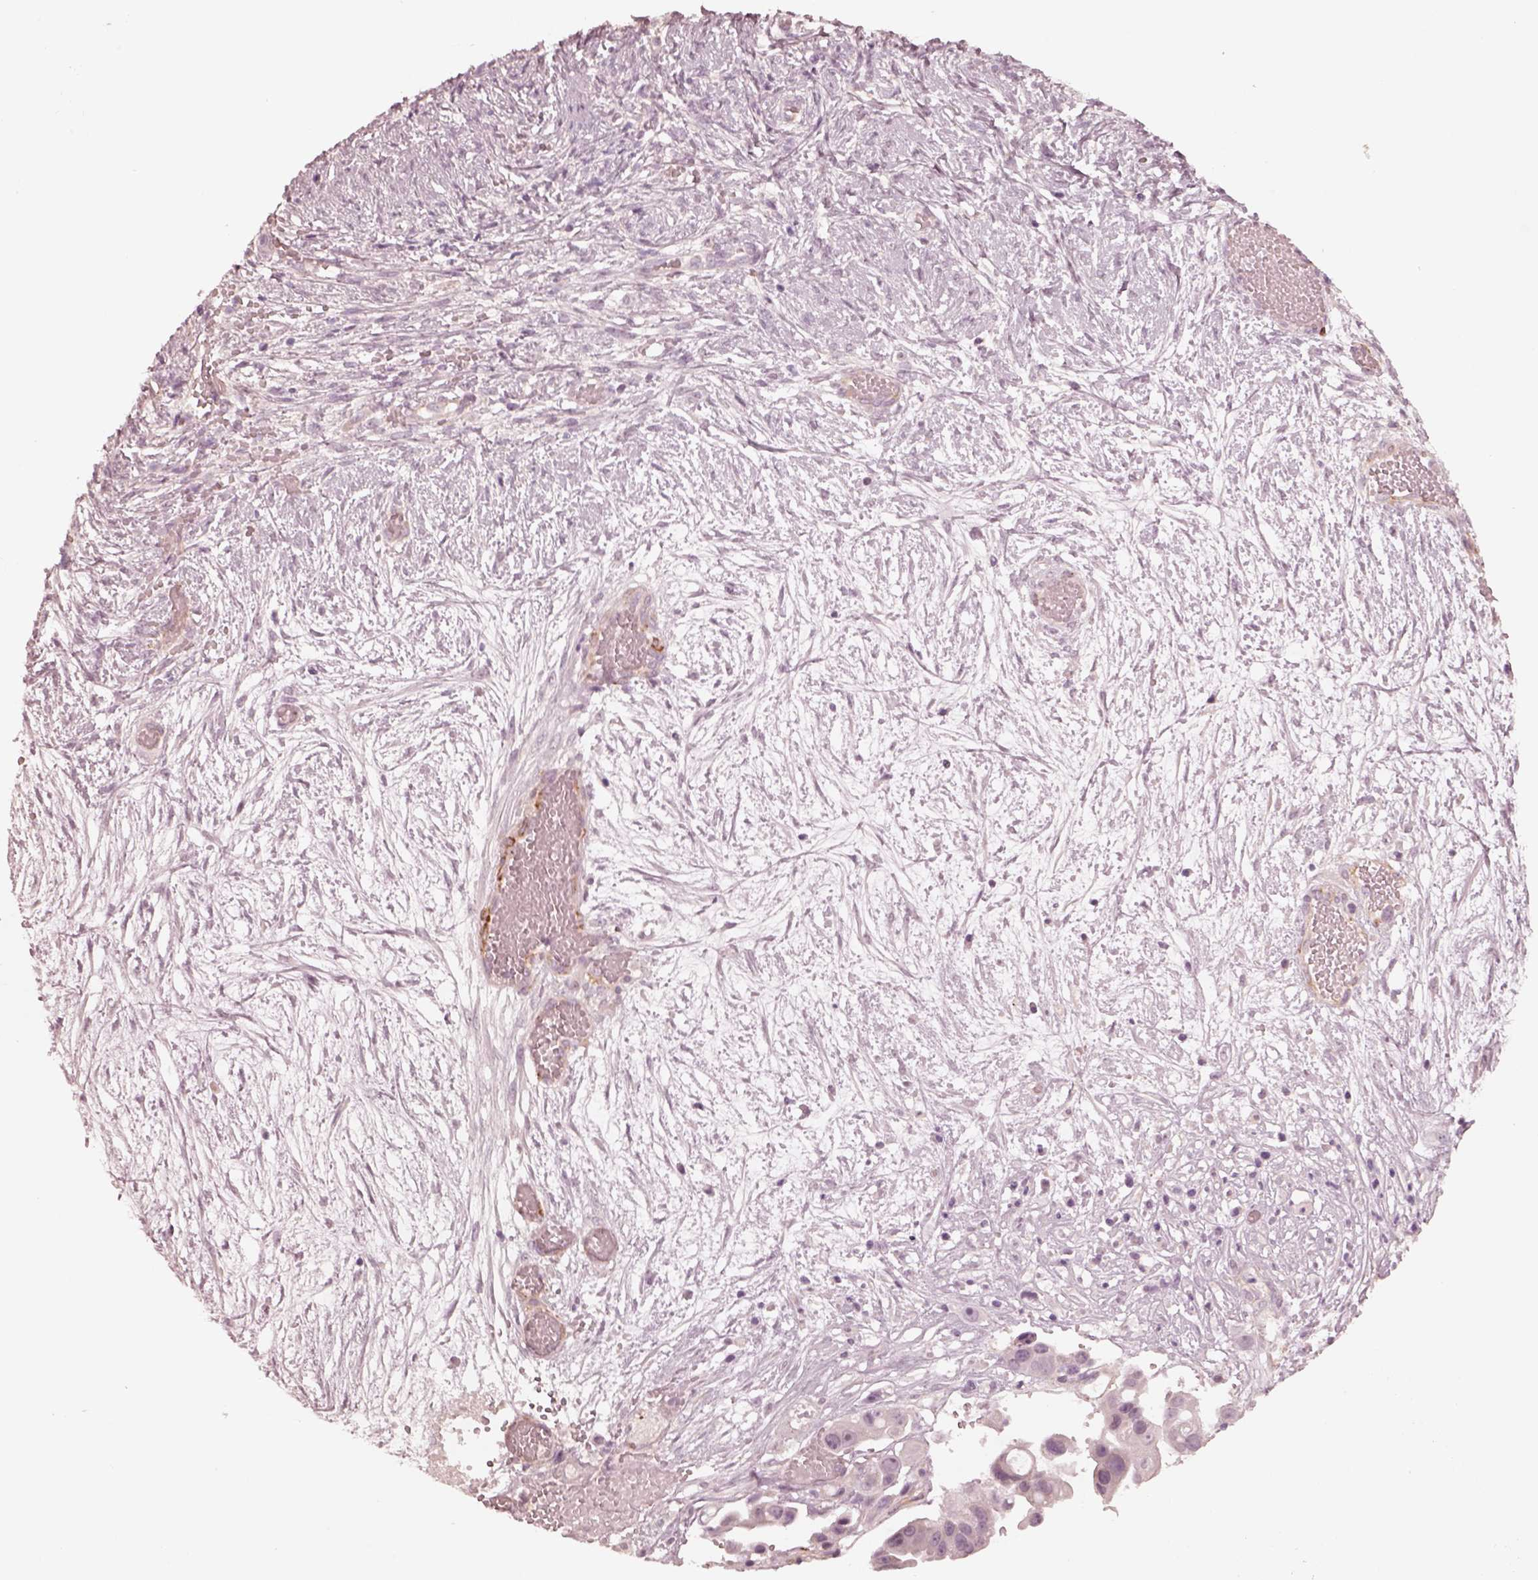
{"staining": {"intensity": "negative", "quantity": "none", "location": "none"}, "tissue": "ovarian cancer", "cell_type": "Tumor cells", "image_type": "cancer", "snomed": [{"axis": "morphology", "description": "Cystadenocarcinoma, serous, NOS"}, {"axis": "topography", "description": "Ovary"}], "caption": "Ovarian cancer (serous cystadenocarcinoma) was stained to show a protein in brown. There is no significant staining in tumor cells.", "gene": "DNAAF9", "patient": {"sex": "female", "age": 56}}